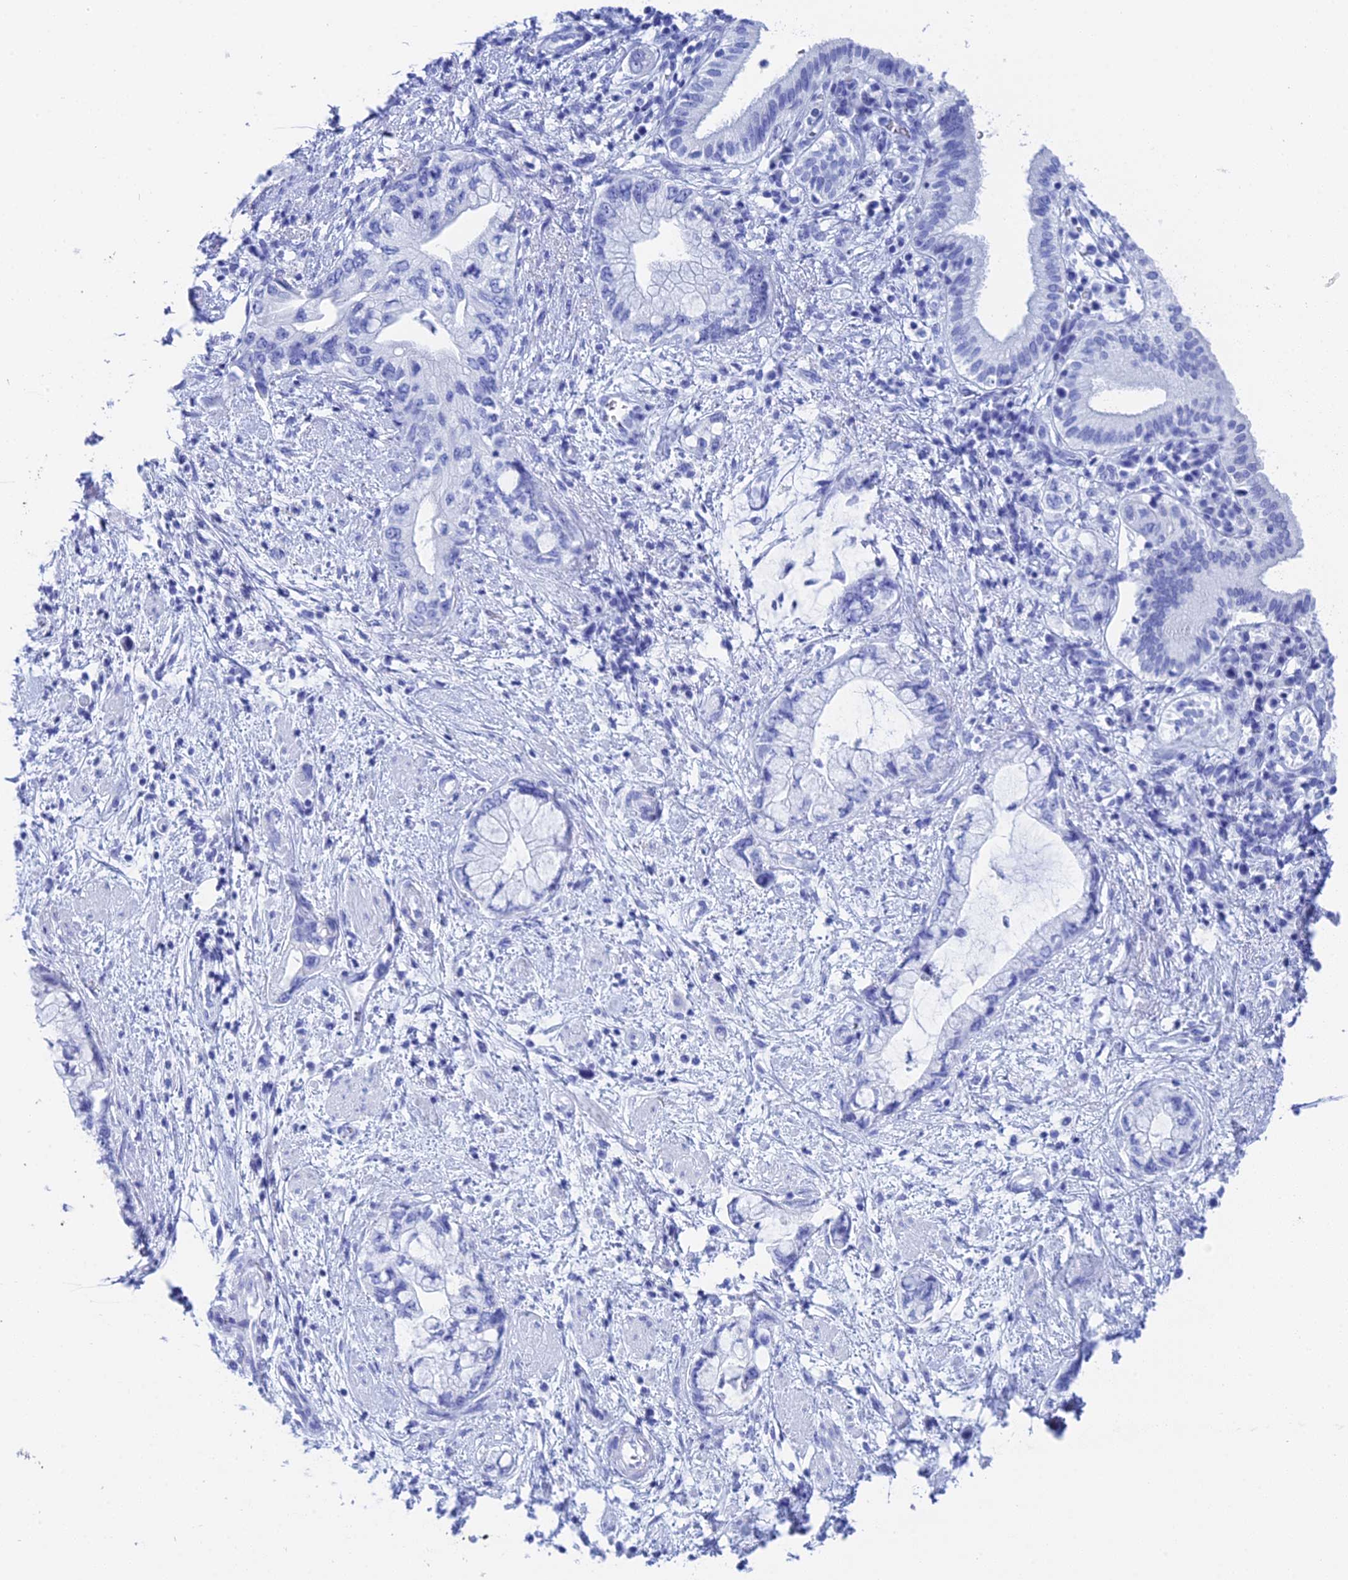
{"staining": {"intensity": "negative", "quantity": "none", "location": "none"}, "tissue": "pancreatic cancer", "cell_type": "Tumor cells", "image_type": "cancer", "snomed": [{"axis": "morphology", "description": "Adenocarcinoma, NOS"}, {"axis": "topography", "description": "Pancreas"}], "caption": "A high-resolution image shows IHC staining of pancreatic cancer (adenocarcinoma), which reveals no significant positivity in tumor cells.", "gene": "TEX101", "patient": {"sex": "female", "age": 73}}